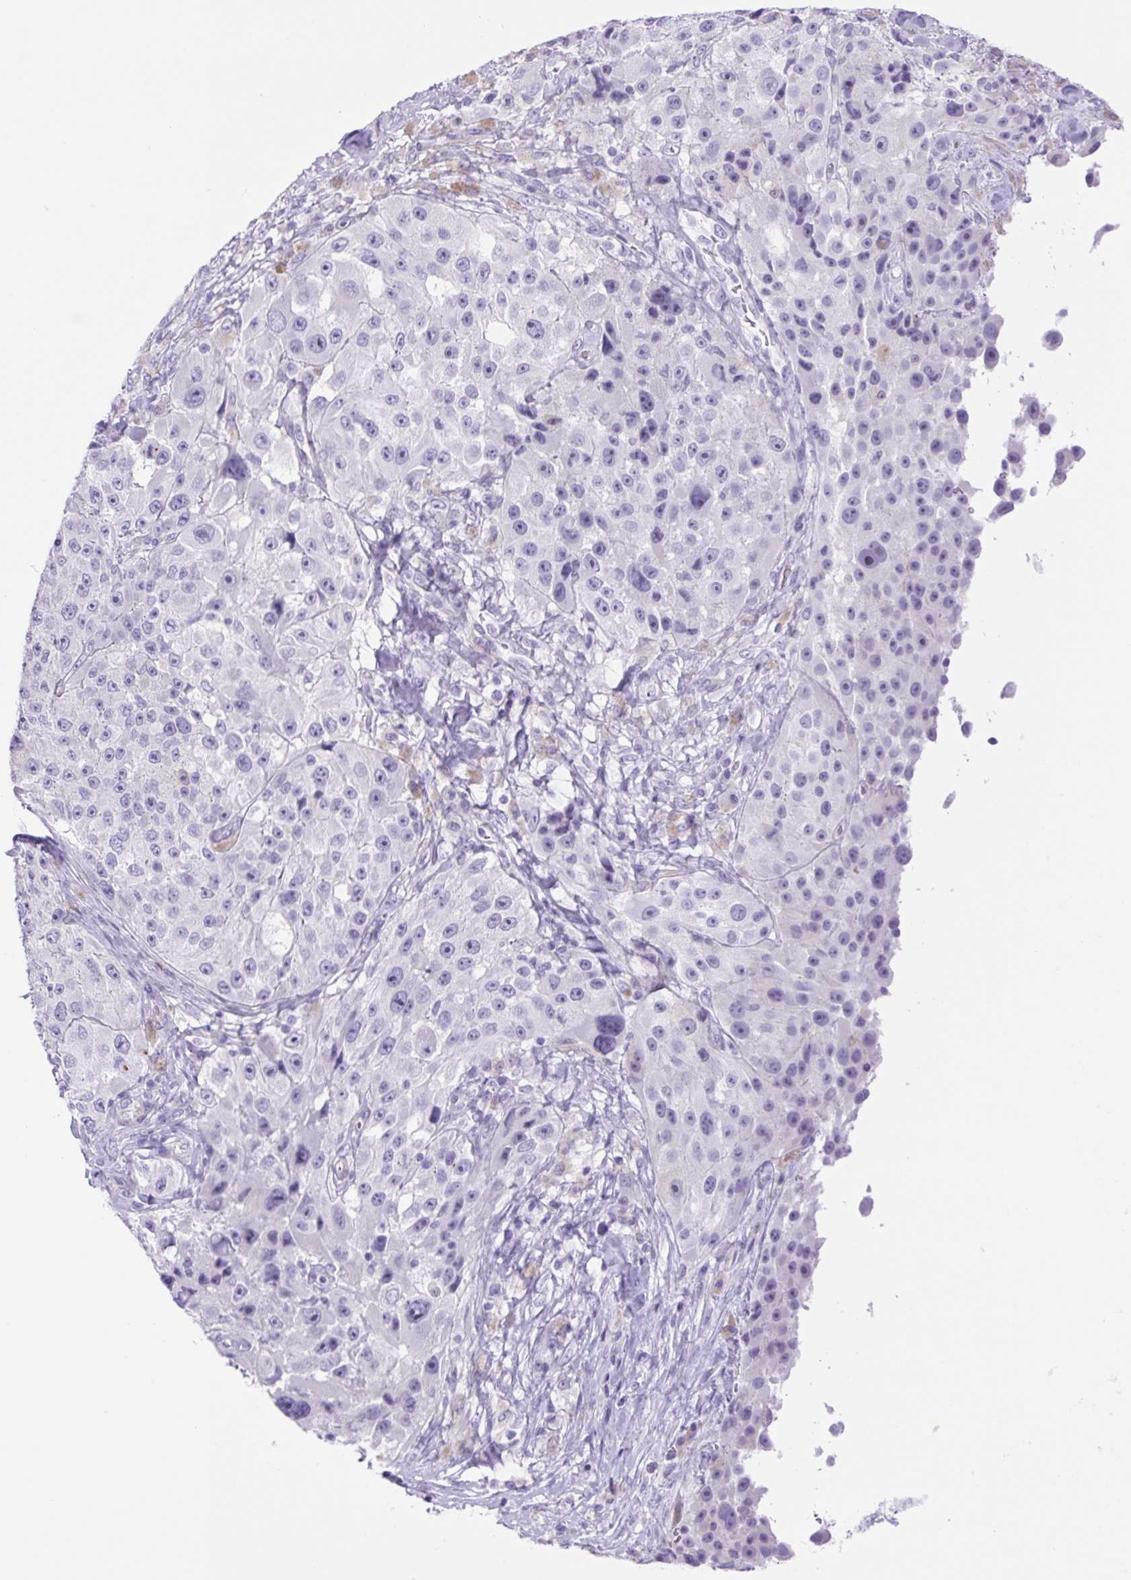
{"staining": {"intensity": "negative", "quantity": "none", "location": "none"}, "tissue": "melanoma", "cell_type": "Tumor cells", "image_type": "cancer", "snomed": [{"axis": "morphology", "description": "Malignant melanoma, Metastatic site"}, {"axis": "topography", "description": "Lymph node"}], "caption": "Immunohistochemical staining of human malignant melanoma (metastatic site) shows no significant positivity in tumor cells.", "gene": "CDSN", "patient": {"sex": "male", "age": 62}}